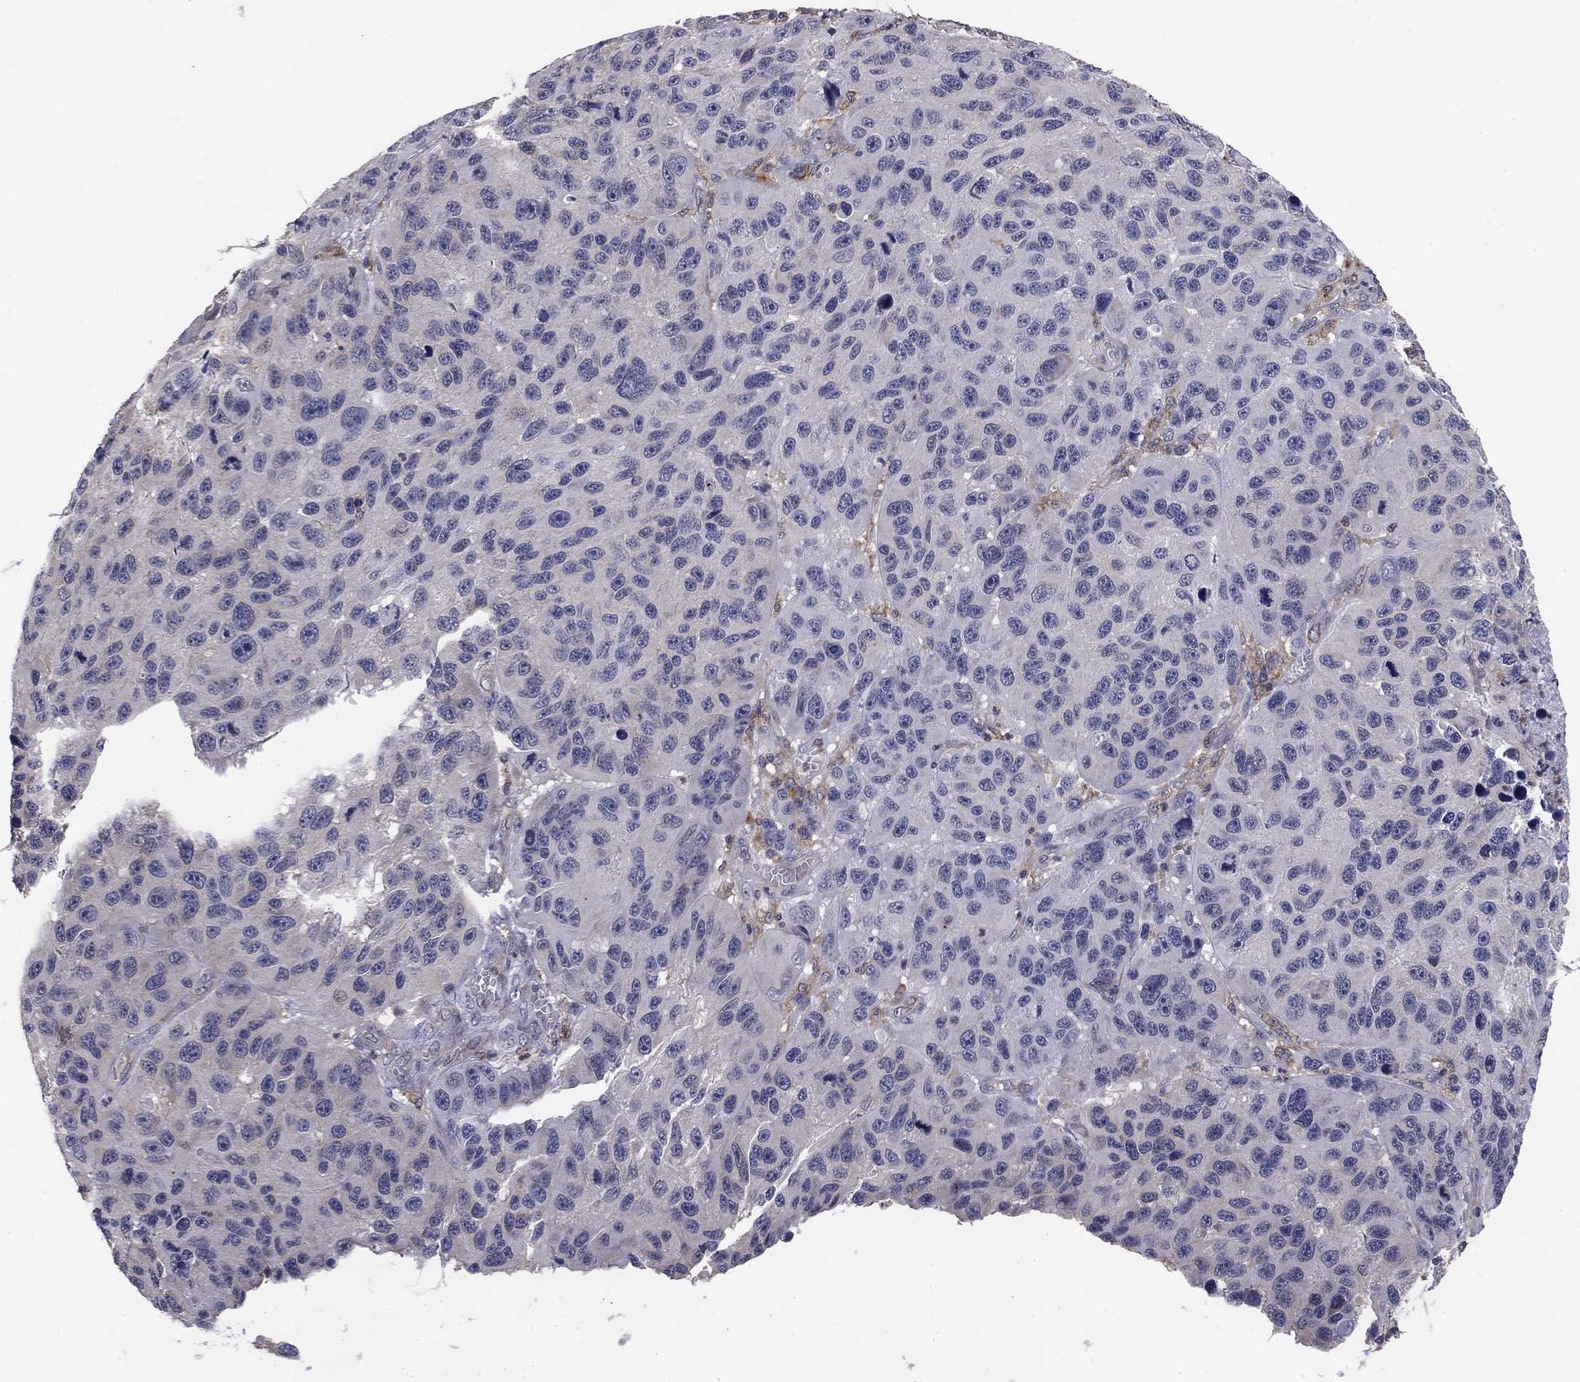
{"staining": {"intensity": "negative", "quantity": "none", "location": "none"}, "tissue": "melanoma", "cell_type": "Tumor cells", "image_type": "cancer", "snomed": [{"axis": "morphology", "description": "Malignant melanoma, NOS"}, {"axis": "topography", "description": "Skin"}], "caption": "Protein analysis of malignant melanoma demonstrates no significant staining in tumor cells.", "gene": "PLCB2", "patient": {"sex": "male", "age": 53}}